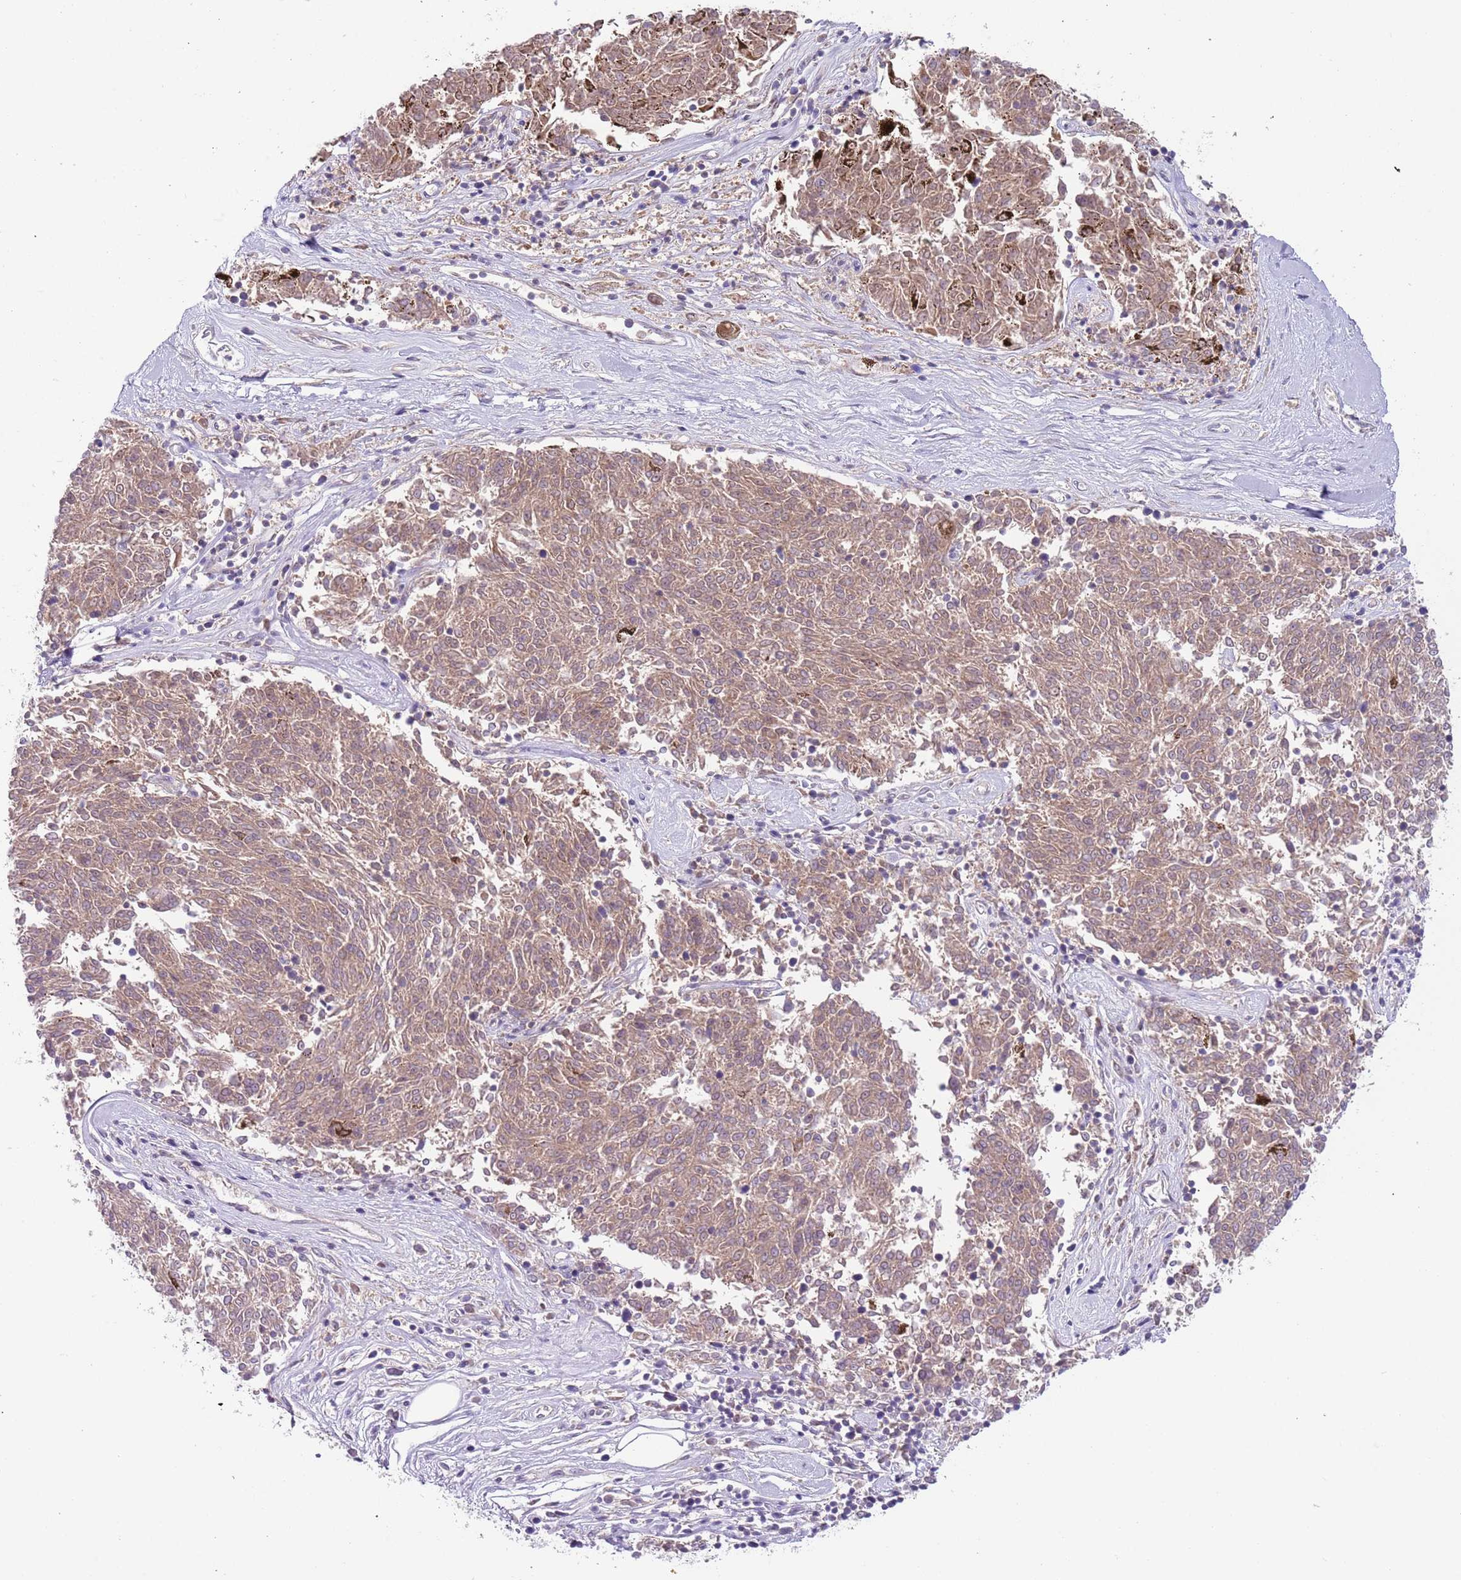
{"staining": {"intensity": "weak", "quantity": ">75%", "location": "cytoplasmic/membranous"}, "tissue": "melanoma", "cell_type": "Tumor cells", "image_type": "cancer", "snomed": [{"axis": "morphology", "description": "Malignant melanoma, NOS"}, {"axis": "topography", "description": "Skin"}], "caption": "A brown stain labels weak cytoplasmic/membranous positivity of a protein in human melanoma tumor cells.", "gene": "RMND5B", "patient": {"sex": "female", "age": 72}}